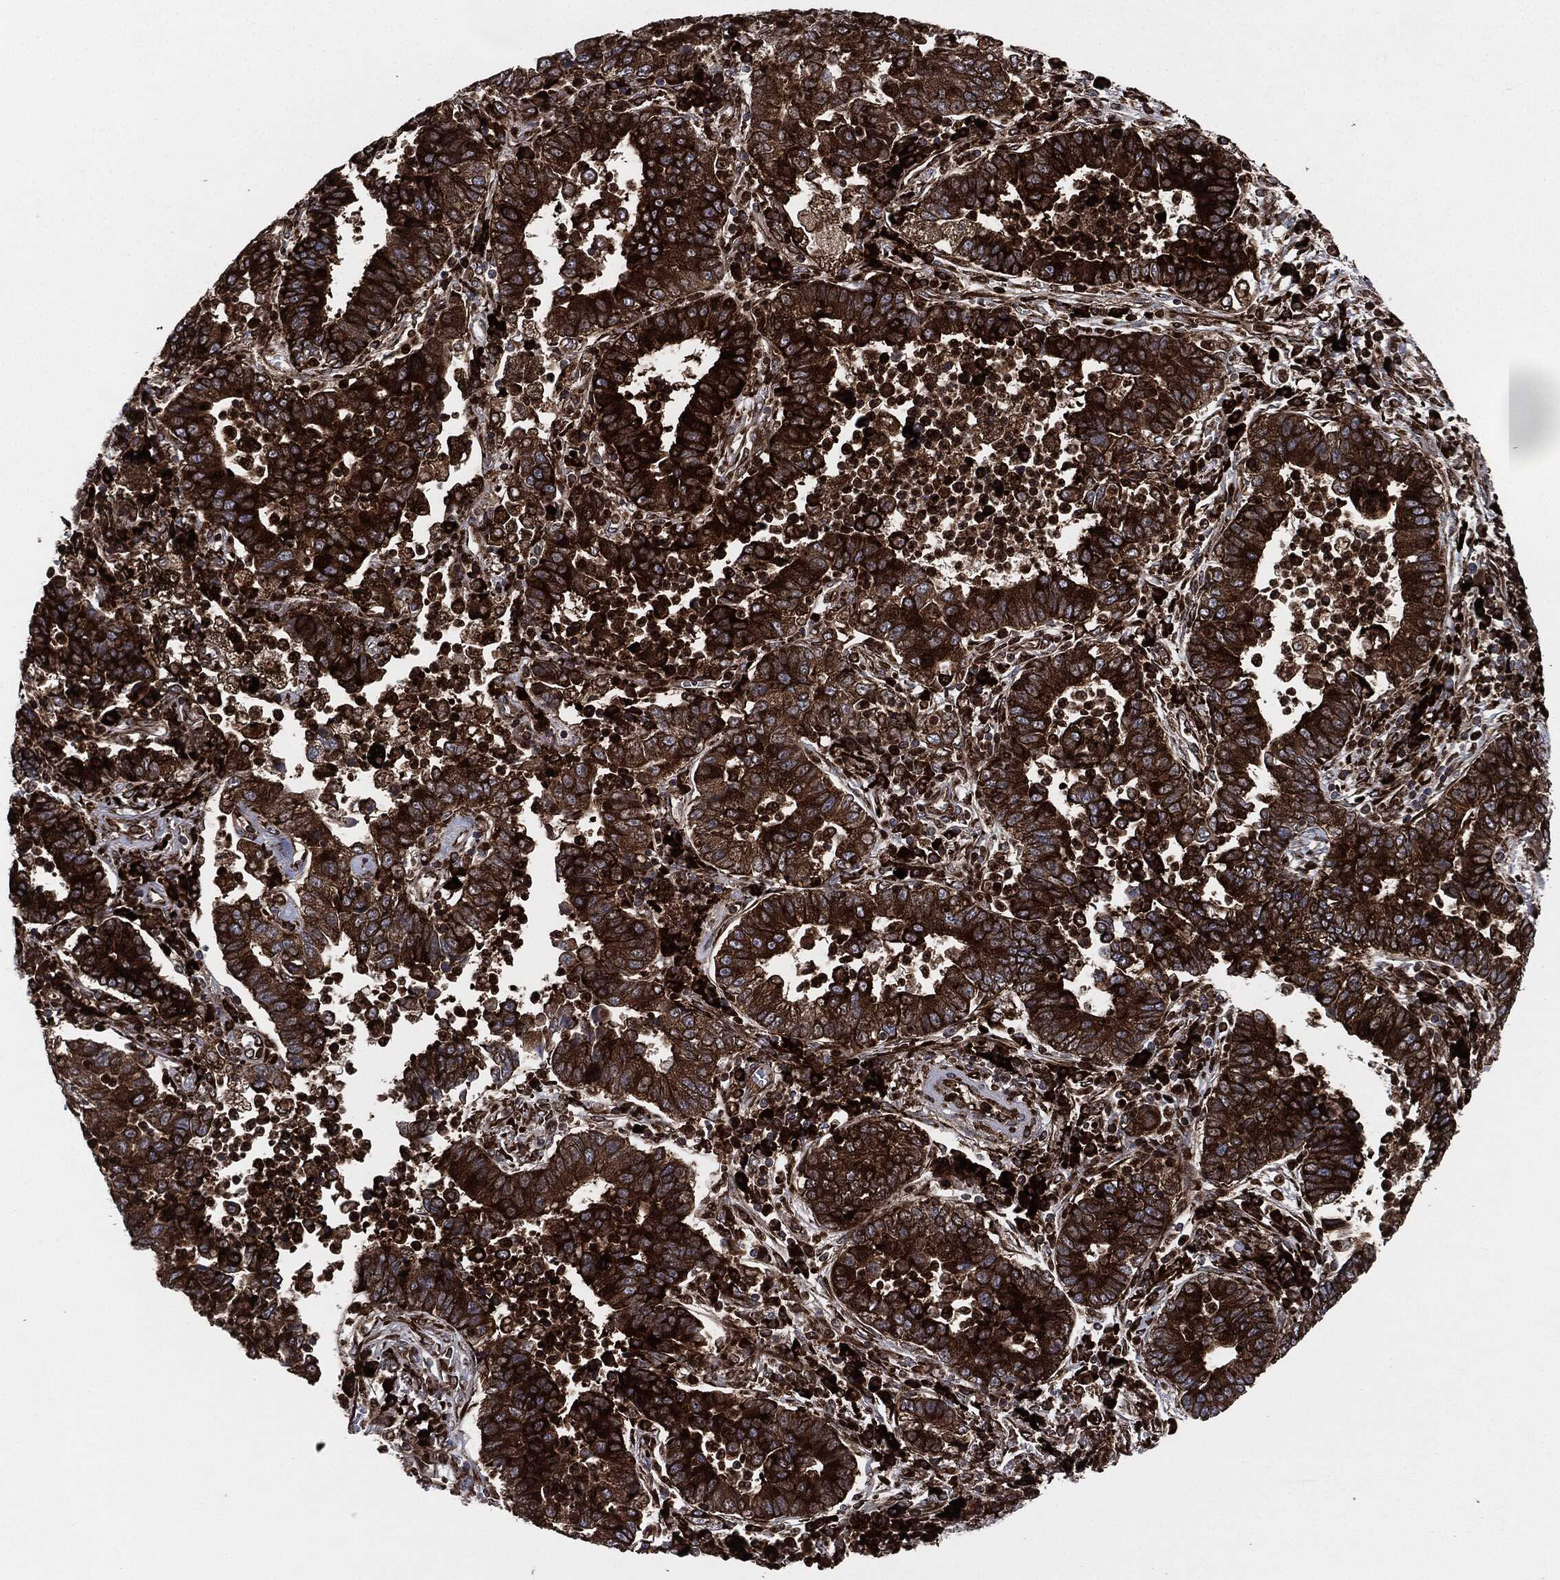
{"staining": {"intensity": "strong", "quantity": ">75%", "location": "cytoplasmic/membranous"}, "tissue": "lung cancer", "cell_type": "Tumor cells", "image_type": "cancer", "snomed": [{"axis": "morphology", "description": "Adenocarcinoma, NOS"}, {"axis": "topography", "description": "Lung"}], "caption": "This photomicrograph shows immunohistochemistry (IHC) staining of human lung cancer (adenocarcinoma), with high strong cytoplasmic/membranous positivity in about >75% of tumor cells.", "gene": "CALR", "patient": {"sex": "female", "age": 57}}